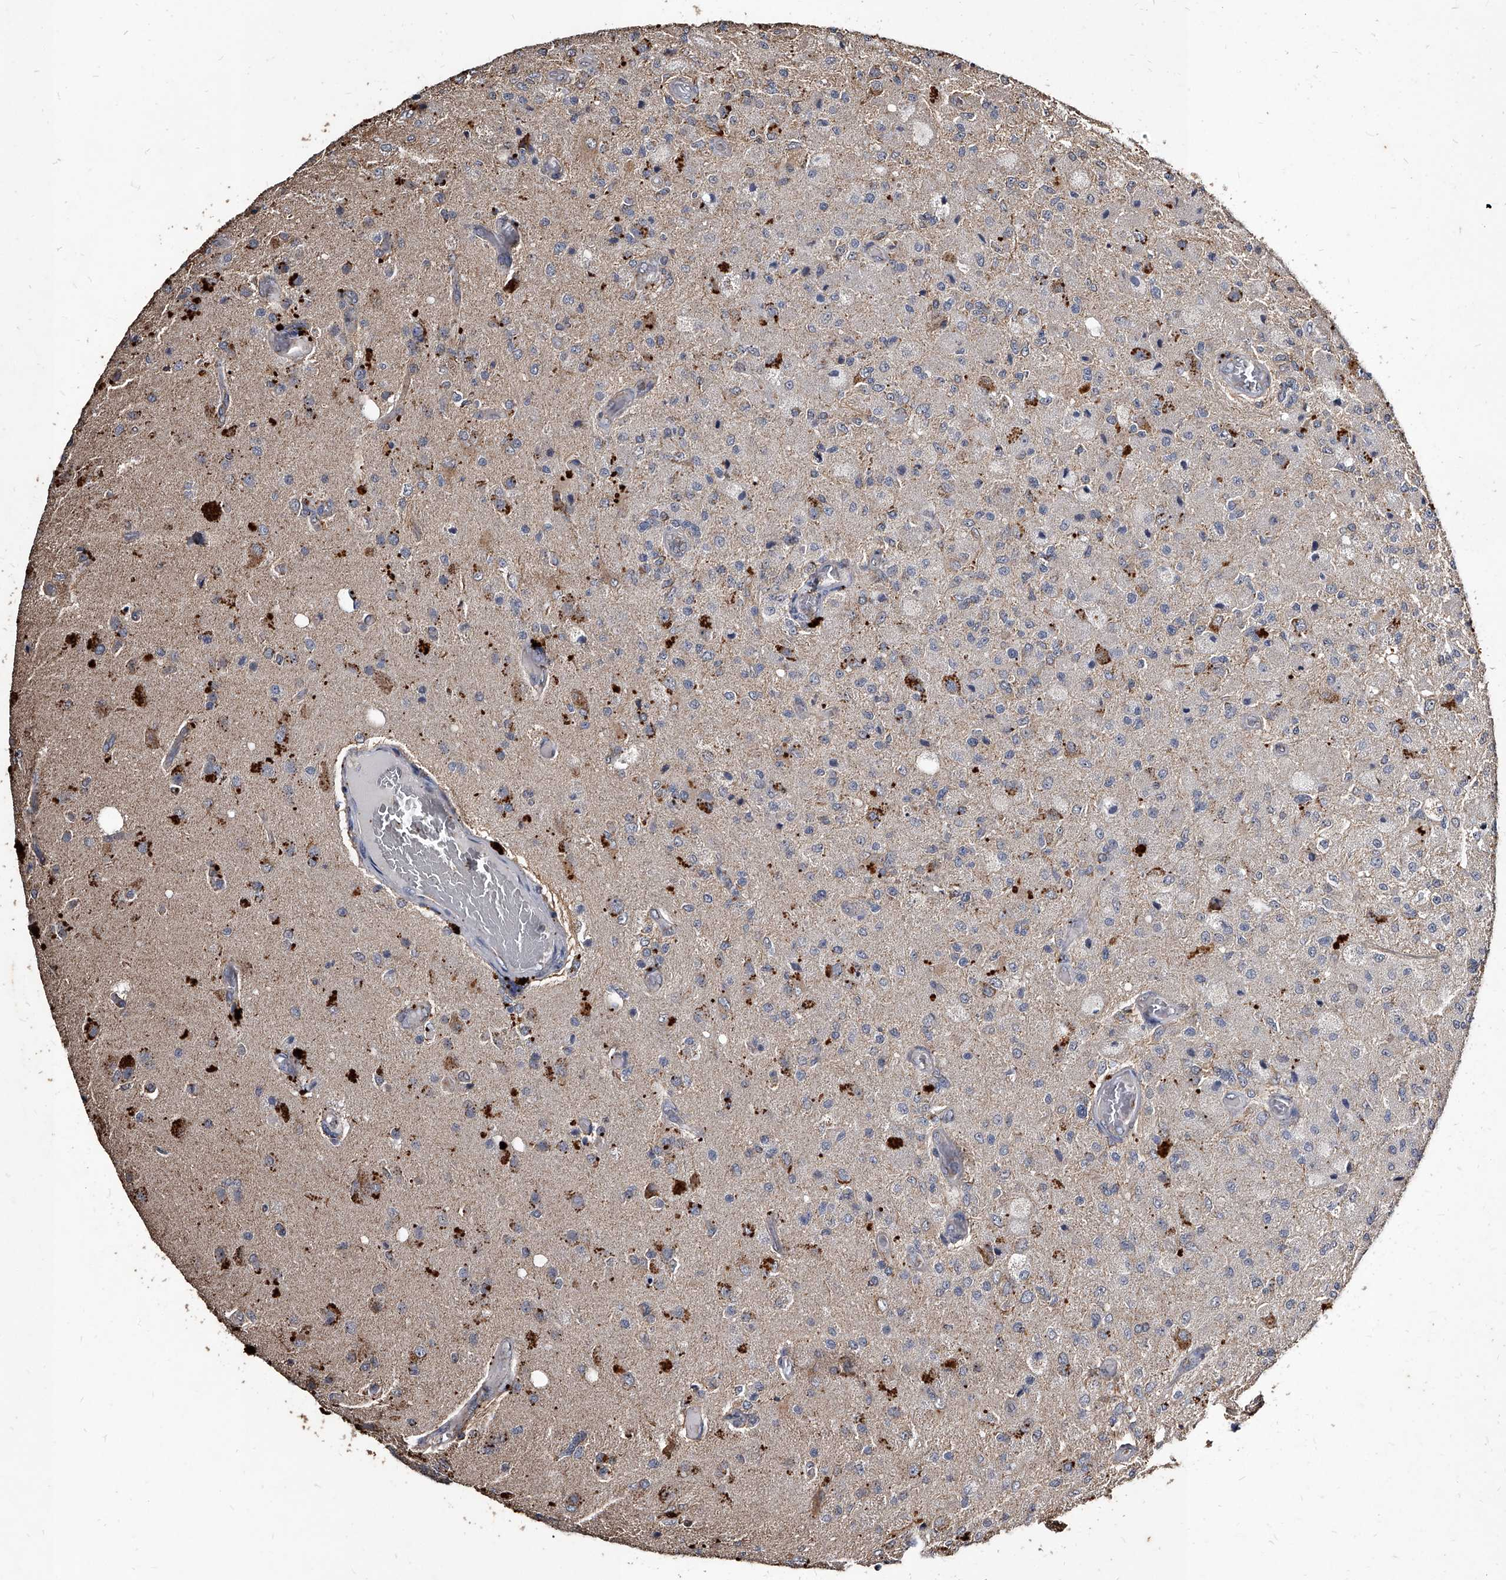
{"staining": {"intensity": "weak", "quantity": "<25%", "location": "cytoplasmic/membranous"}, "tissue": "glioma", "cell_type": "Tumor cells", "image_type": "cancer", "snomed": [{"axis": "morphology", "description": "Normal tissue, NOS"}, {"axis": "morphology", "description": "Glioma, malignant, High grade"}, {"axis": "topography", "description": "Cerebral cortex"}], "caption": "Glioma was stained to show a protein in brown. There is no significant expression in tumor cells. (Brightfield microscopy of DAB (3,3'-diaminobenzidine) immunohistochemistry at high magnification).", "gene": "GPR183", "patient": {"sex": "male", "age": 77}}